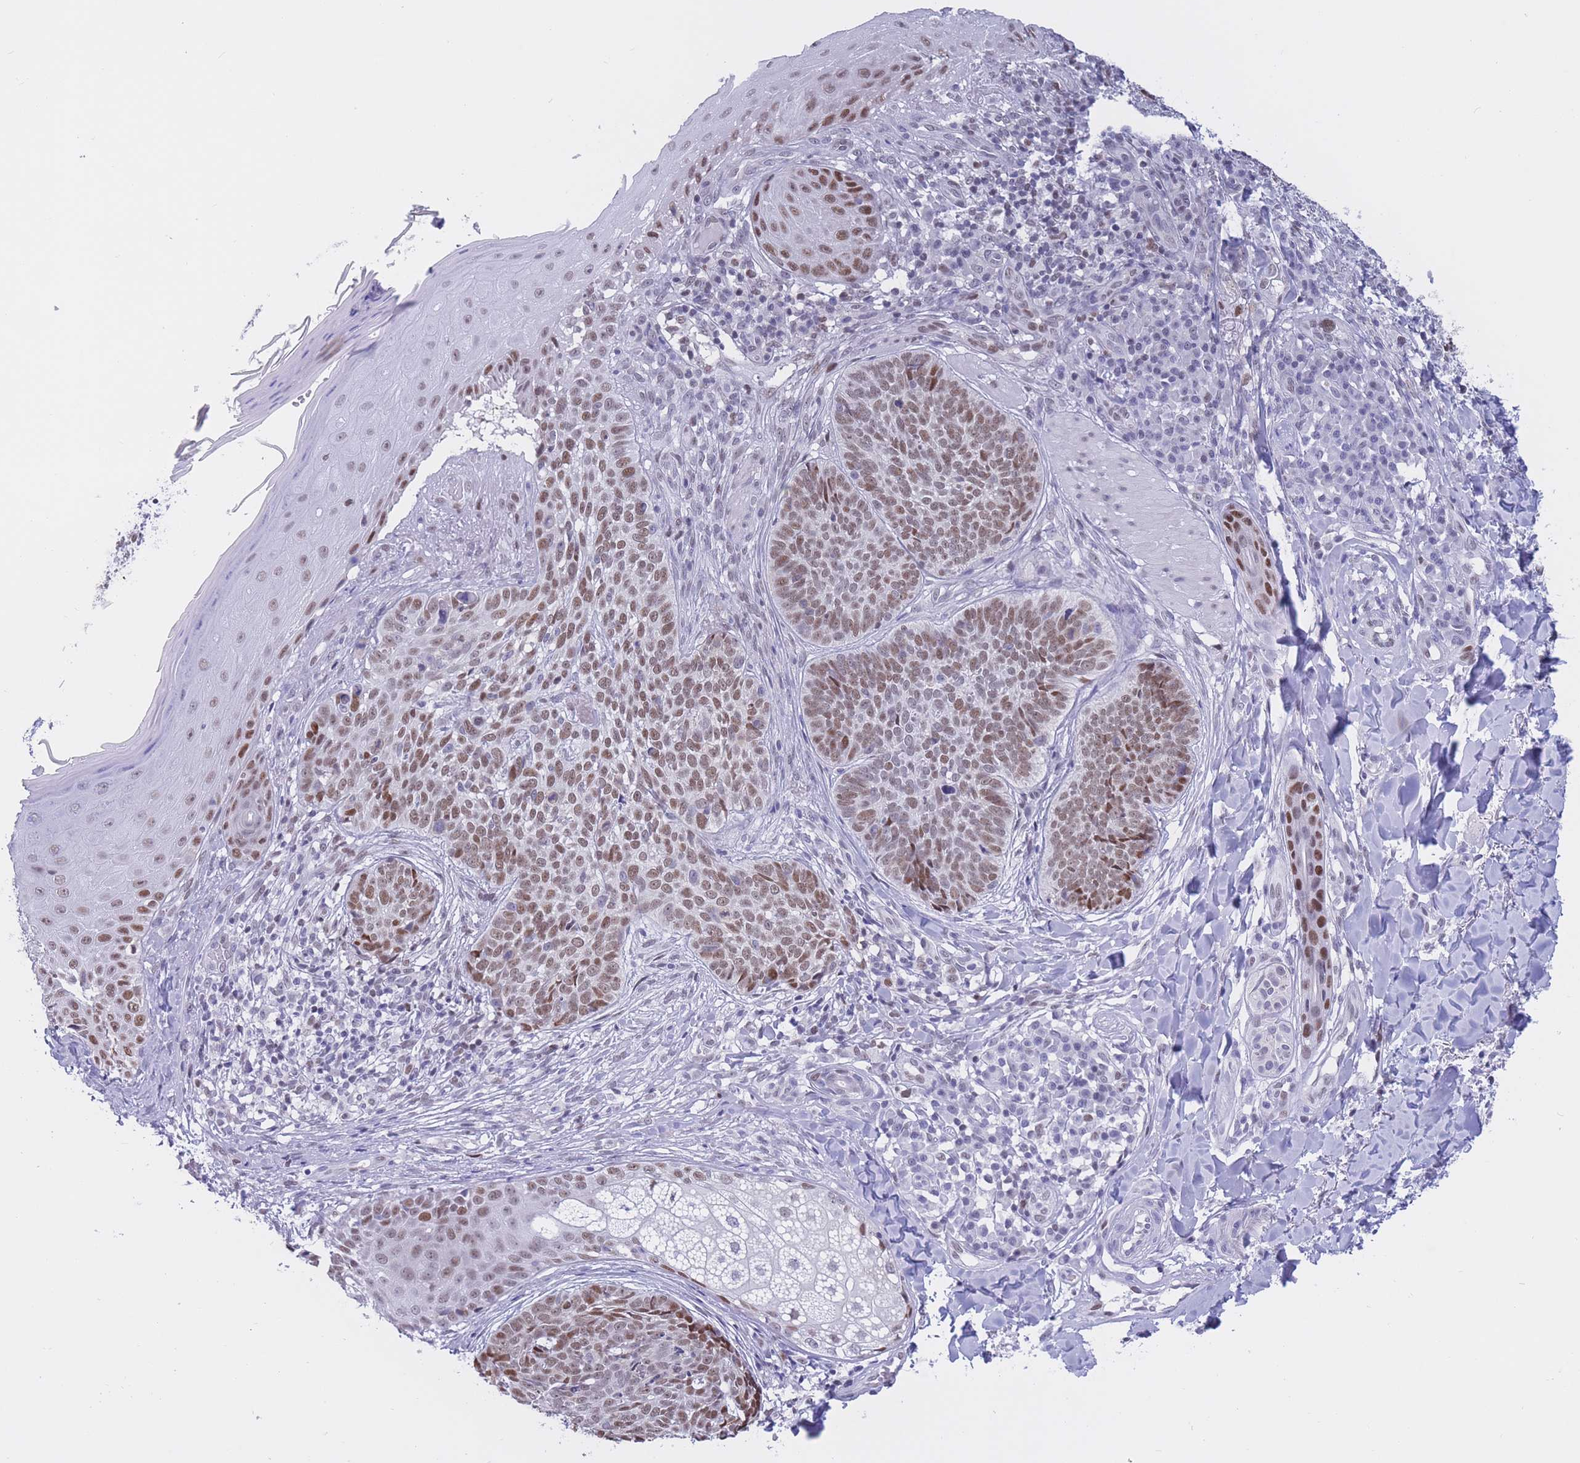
{"staining": {"intensity": "moderate", "quantity": ">75%", "location": "nuclear"}, "tissue": "skin cancer", "cell_type": "Tumor cells", "image_type": "cancer", "snomed": [{"axis": "morphology", "description": "Basal cell carcinoma"}, {"axis": "topography", "description": "Skin"}], "caption": "Tumor cells demonstrate medium levels of moderate nuclear expression in about >75% of cells in human skin cancer.", "gene": "NASP", "patient": {"sex": "female", "age": 61}}